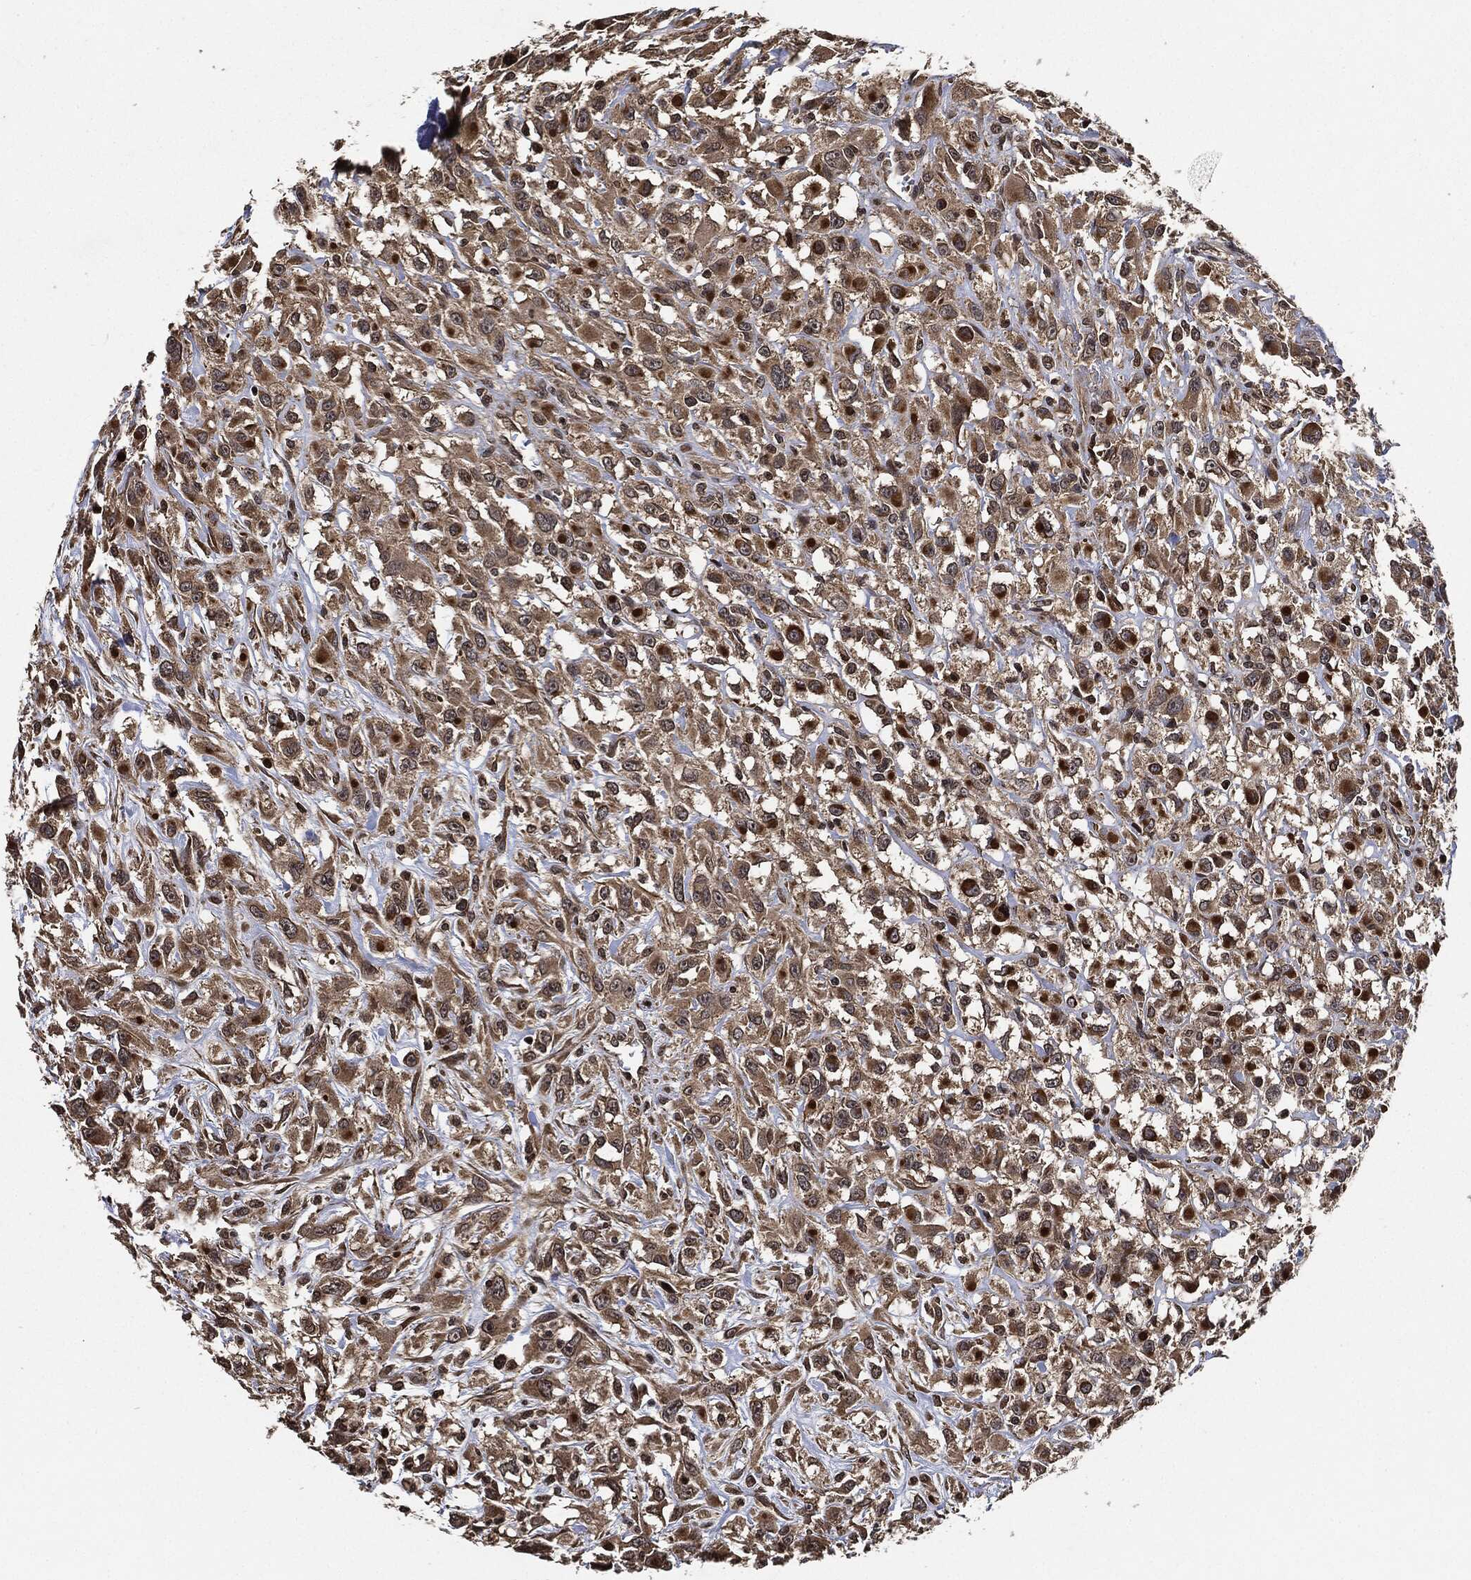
{"staining": {"intensity": "weak", "quantity": "25%-75%", "location": "cytoplasmic/membranous"}, "tissue": "head and neck cancer", "cell_type": "Tumor cells", "image_type": "cancer", "snomed": [{"axis": "morphology", "description": "Squamous cell carcinoma, NOS"}, {"axis": "morphology", "description": "Squamous cell carcinoma, metastatic, NOS"}, {"axis": "topography", "description": "Oral tissue"}, {"axis": "topography", "description": "Head-Neck"}], "caption": "A brown stain highlights weak cytoplasmic/membranous positivity of a protein in human head and neck cancer tumor cells.", "gene": "PDK1", "patient": {"sex": "female", "age": 85}}